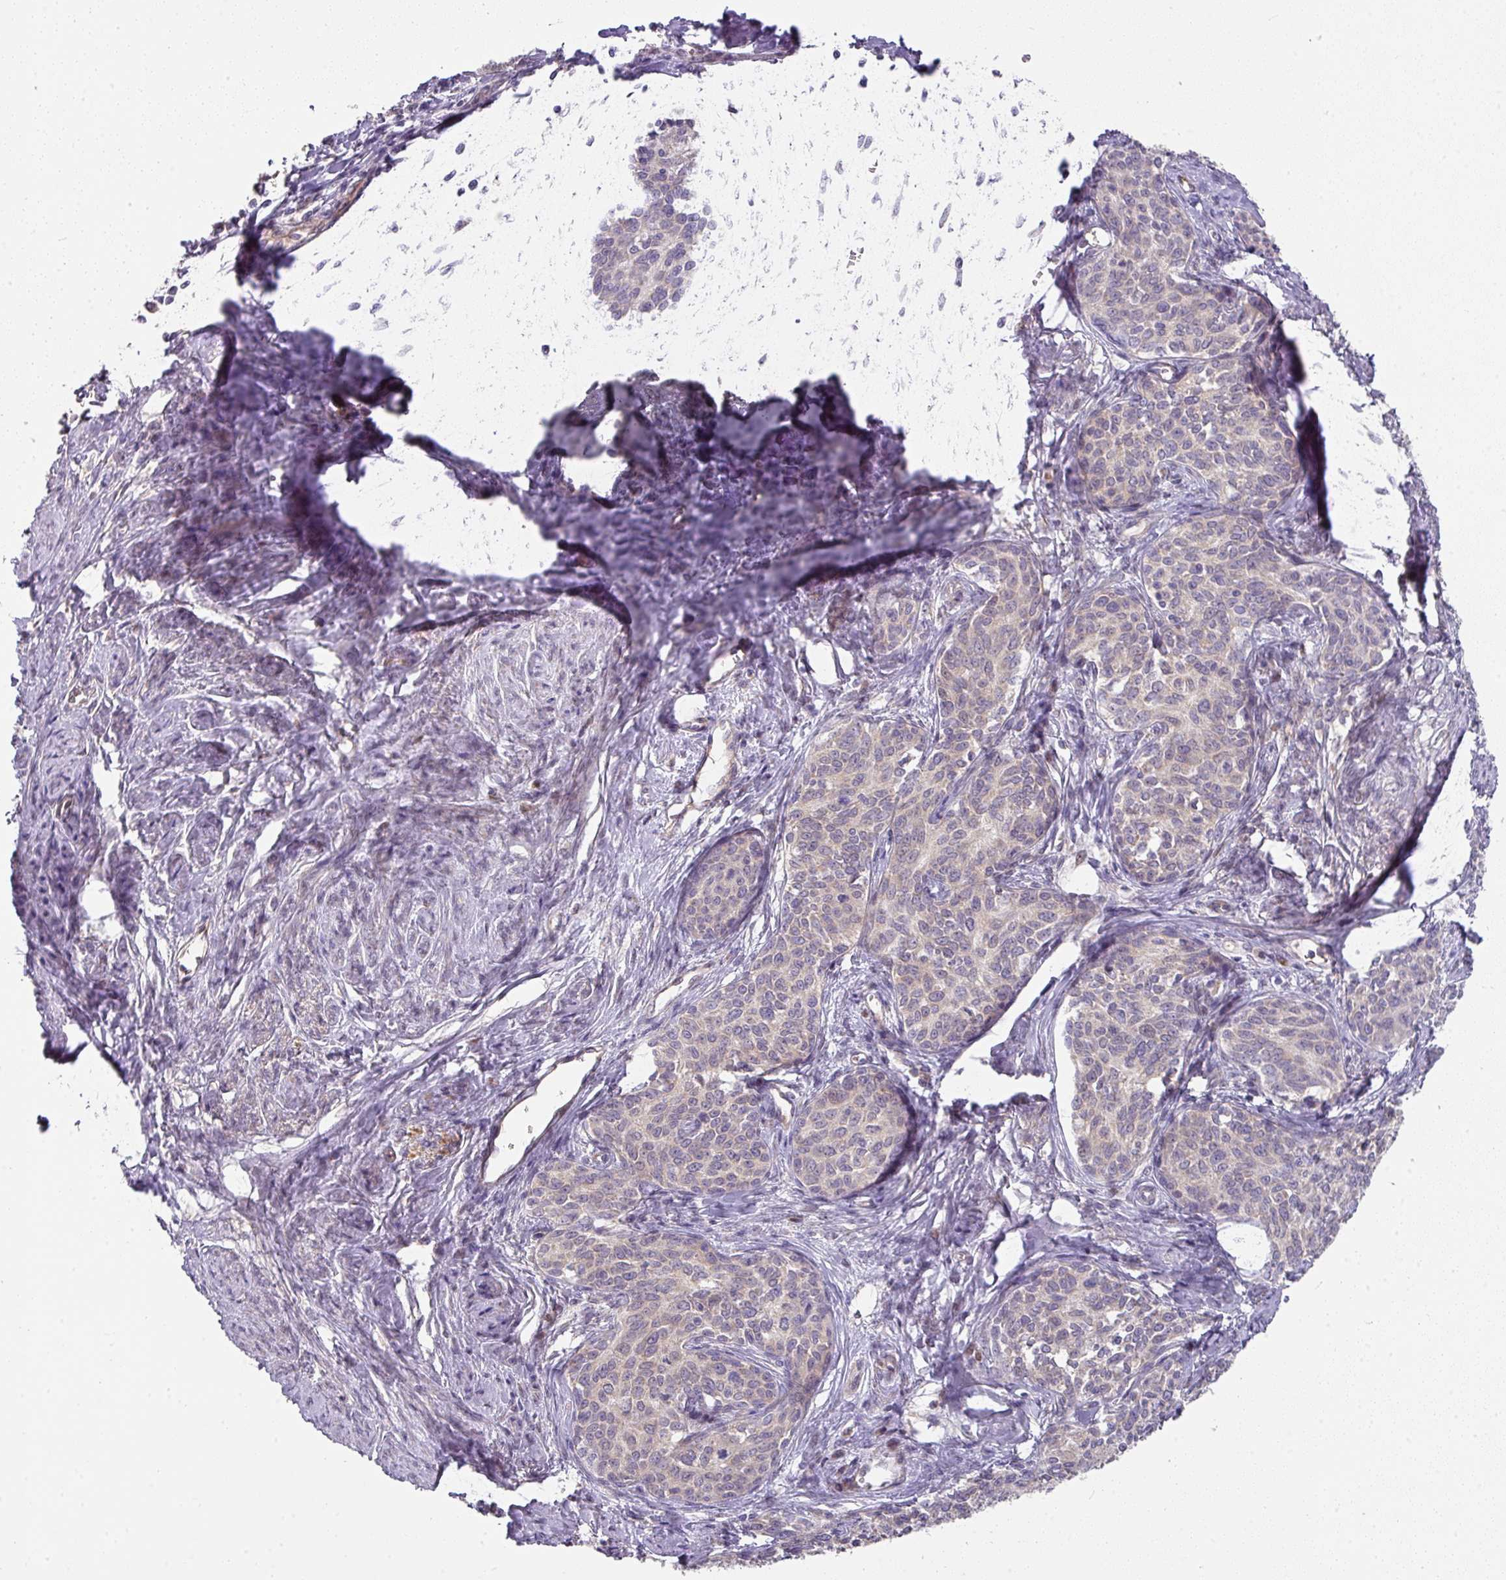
{"staining": {"intensity": "negative", "quantity": "none", "location": "none"}, "tissue": "cervical cancer", "cell_type": "Tumor cells", "image_type": "cancer", "snomed": [{"axis": "morphology", "description": "Squamous cell carcinoma, NOS"}, {"axis": "morphology", "description": "Adenocarcinoma, NOS"}, {"axis": "topography", "description": "Cervix"}], "caption": "Tumor cells are negative for brown protein staining in squamous cell carcinoma (cervical).", "gene": "STK35", "patient": {"sex": "female", "age": 52}}